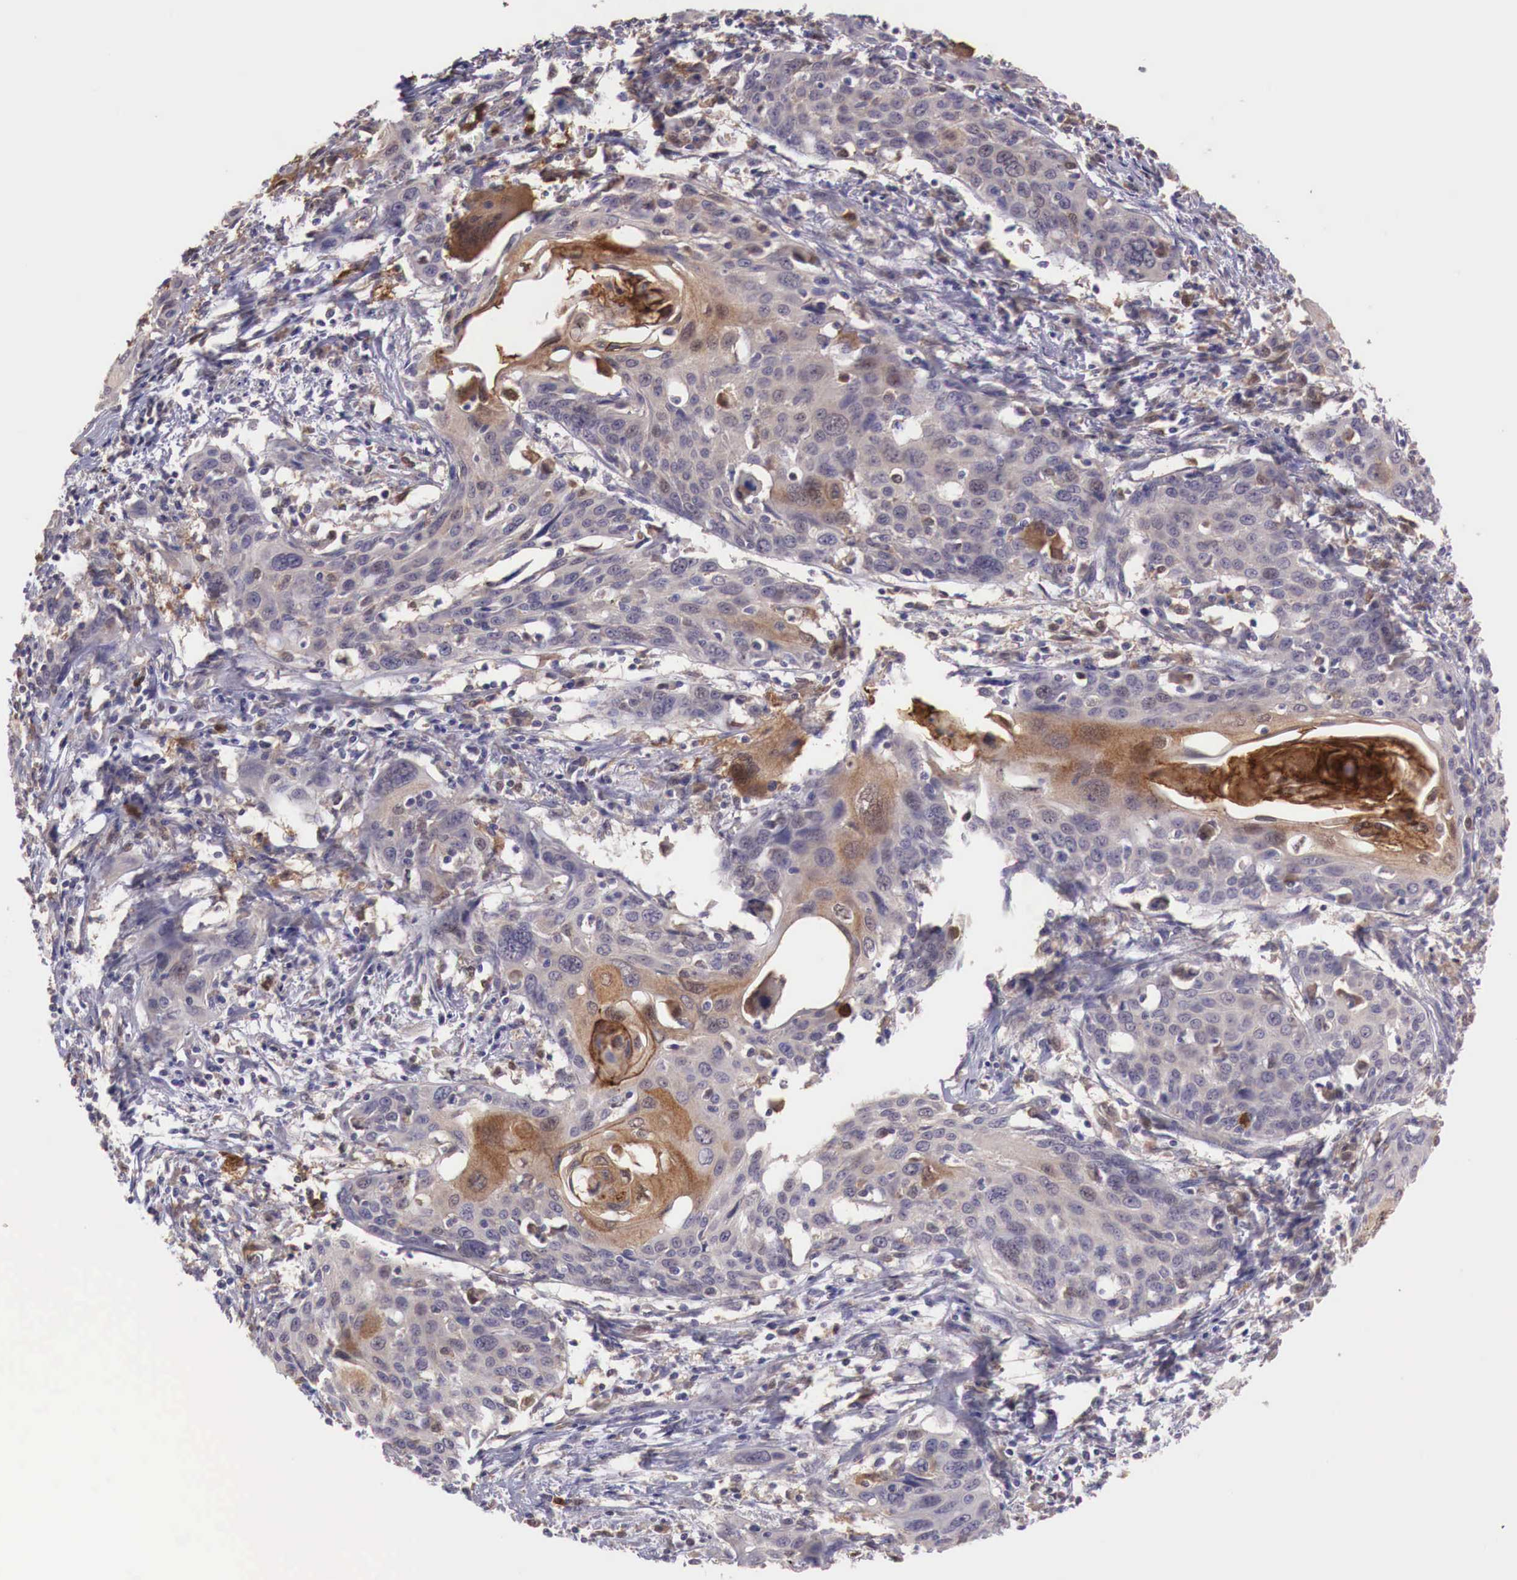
{"staining": {"intensity": "weak", "quantity": "25%-75%", "location": "cytoplasmic/membranous"}, "tissue": "cervical cancer", "cell_type": "Tumor cells", "image_type": "cancer", "snomed": [{"axis": "morphology", "description": "Squamous cell carcinoma, NOS"}, {"axis": "topography", "description": "Cervix"}], "caption": "Immunohistochemical staining of cervical cancer demonstrates low levels of weak cytoplasmic/membranous protein expression in about 25%-75% of tumor cells.", "gene": "GAB2", "patient": {"sex": "female", "age": 54}}